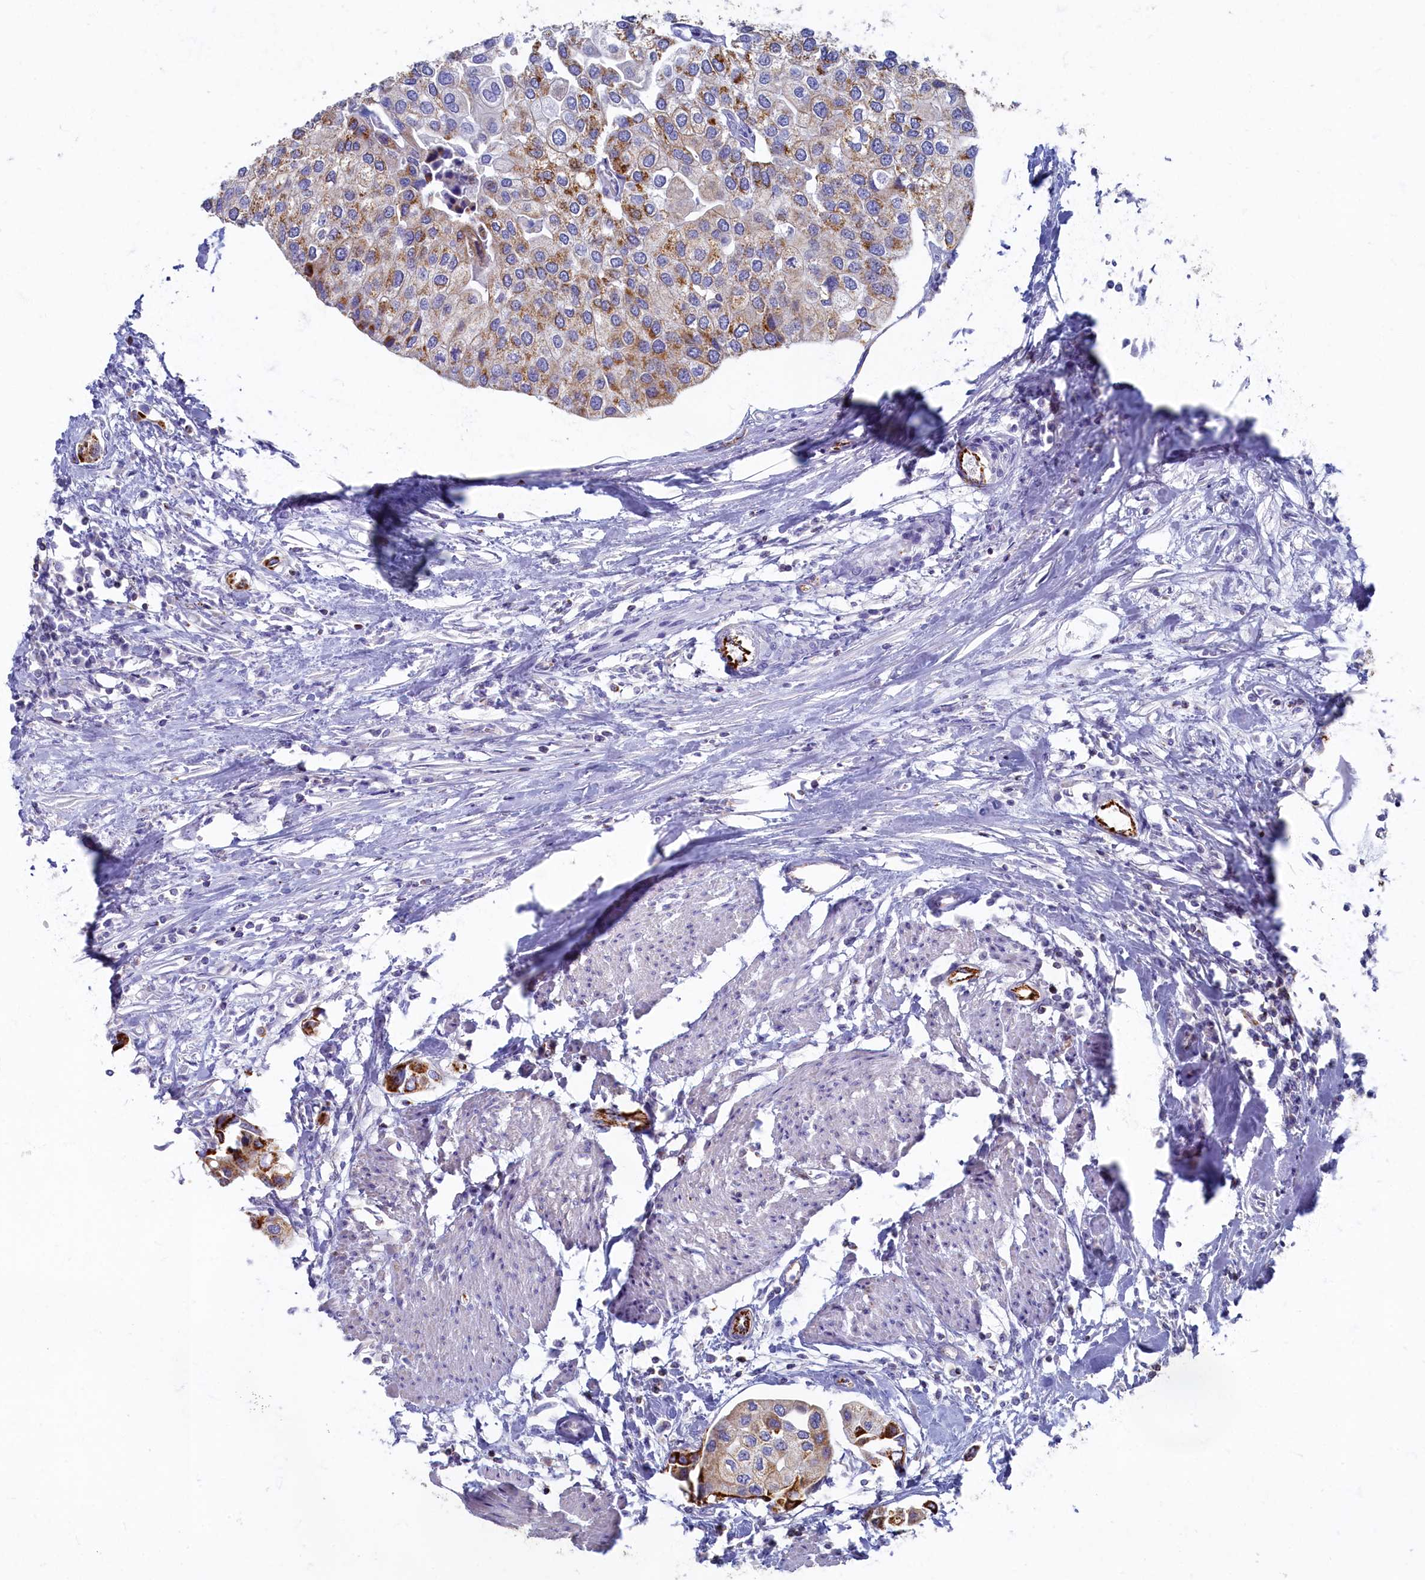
{"staining": {"intensity": "moderate", "quantity": ">75%", "location": "cytoplasmic/membranous"}, "tissue": "urothelial cancer", "cell_type": "Tumor cells", "image_type": "cancer", "snomed": [{"axis": "morphology", "description": "Urothelial carcinoma, High grade"}, {"axis": "topography", "description": "Urinary bladder"}], "caption": "Urothelial carcinoma (high-grade) tissue reveals moderate cytoplasmic/membranous positivity in approximately >75% of tumor cells", "gene": "OCIAD2", "patient": {"sex": "male", "age": 64}}